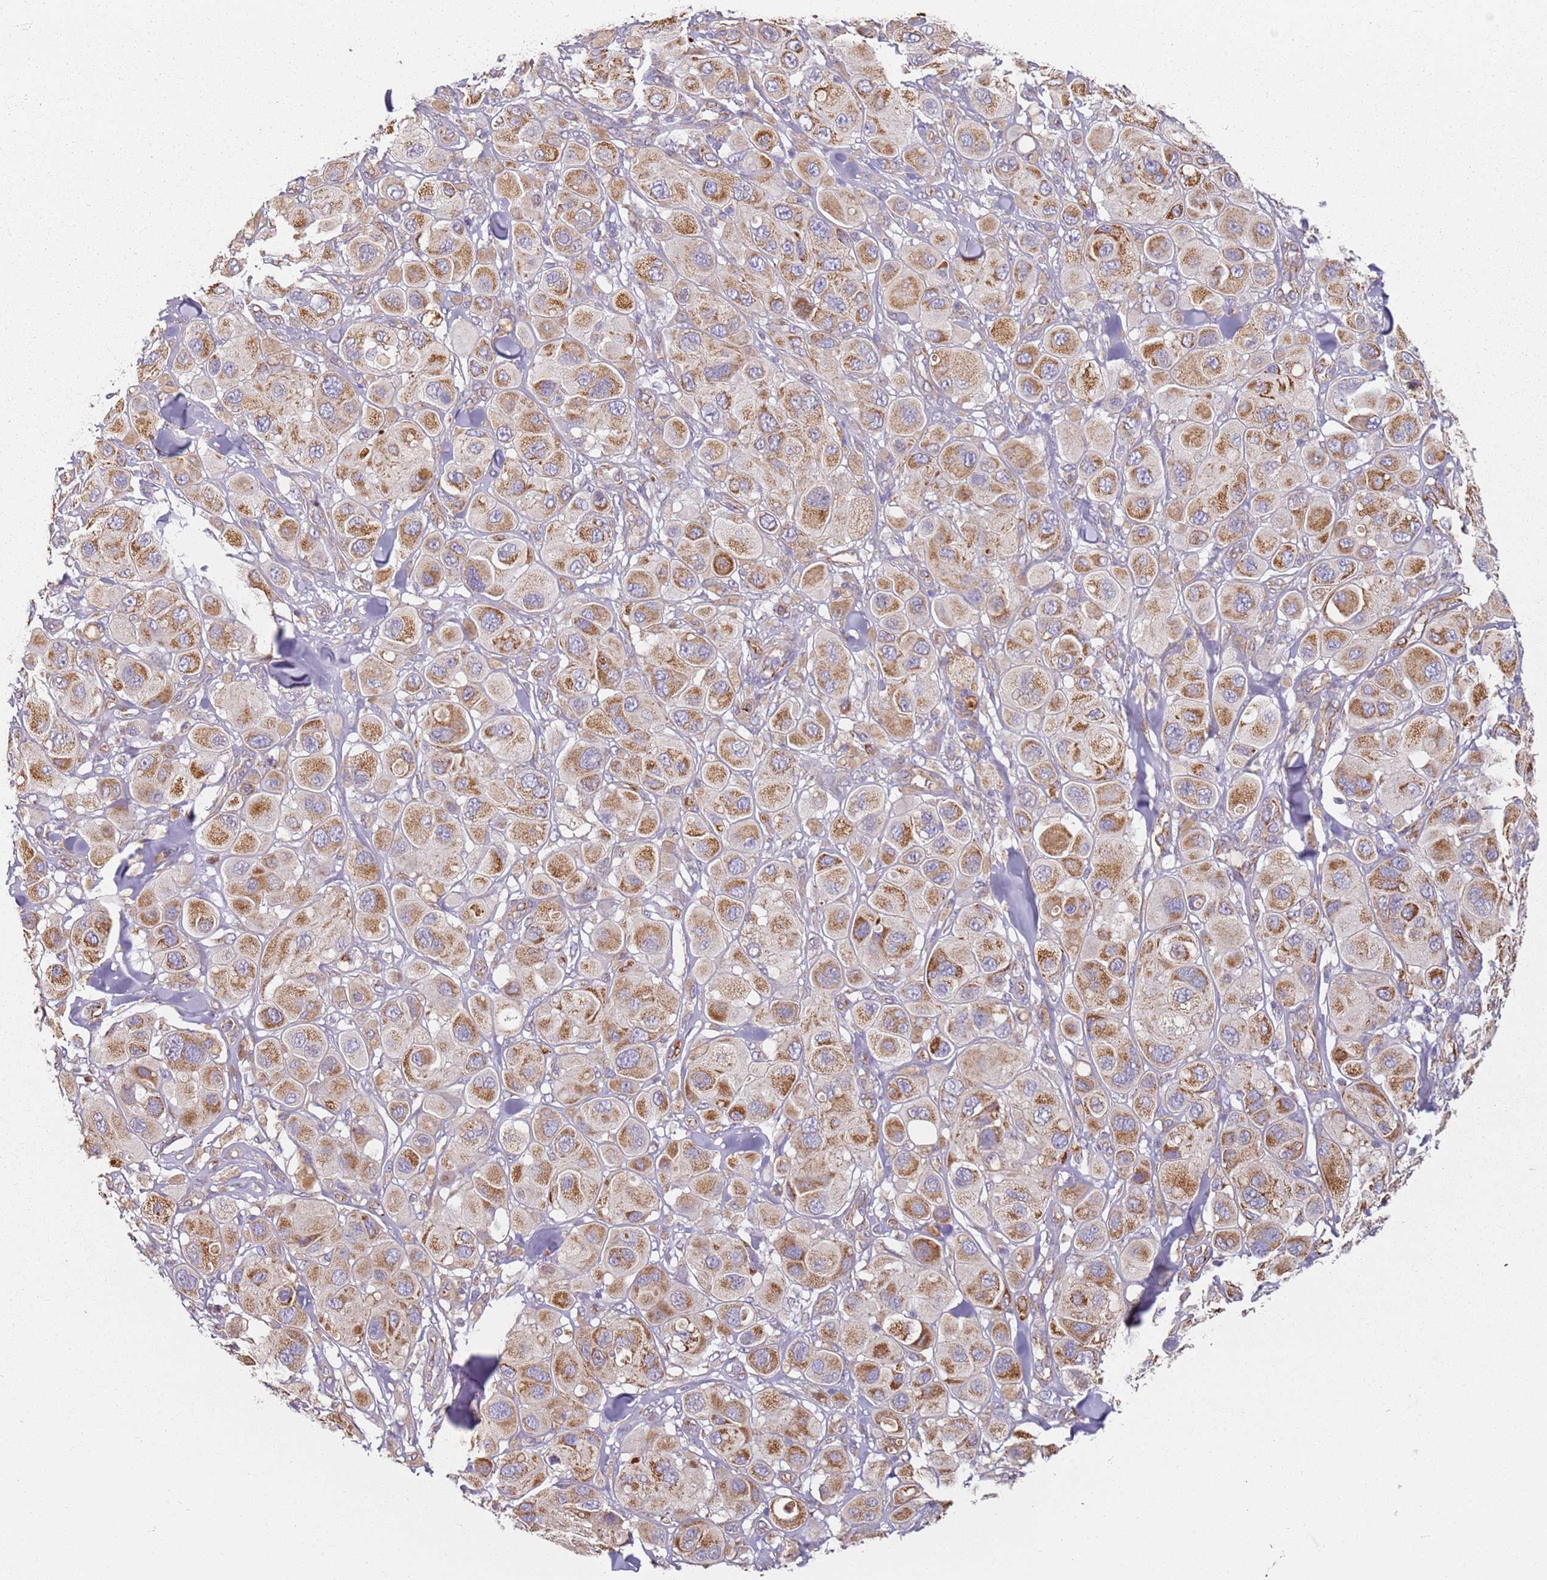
{"staining": {"intensity": "moderate", "quantity": ">75%", "location": "cytoplasmic/membranous"}, "tissue": "melanoma", "cell_type": "Tumor cells", "image_type": "cancer", "snomed": [{"axis": "morphology", "description": "Malignant melanoma, Metastatic site"}, {"axis": "topography", "description": "Skin"}], "caption": "Human malignant melanoma (metastatic site) stained with a brown dye exhibits moderate cytoplasmic/membranous positive staining in approximately >75% of tumor cells.", "gene": "ALS2", "patient": {"sex": "male", "age": 41}}